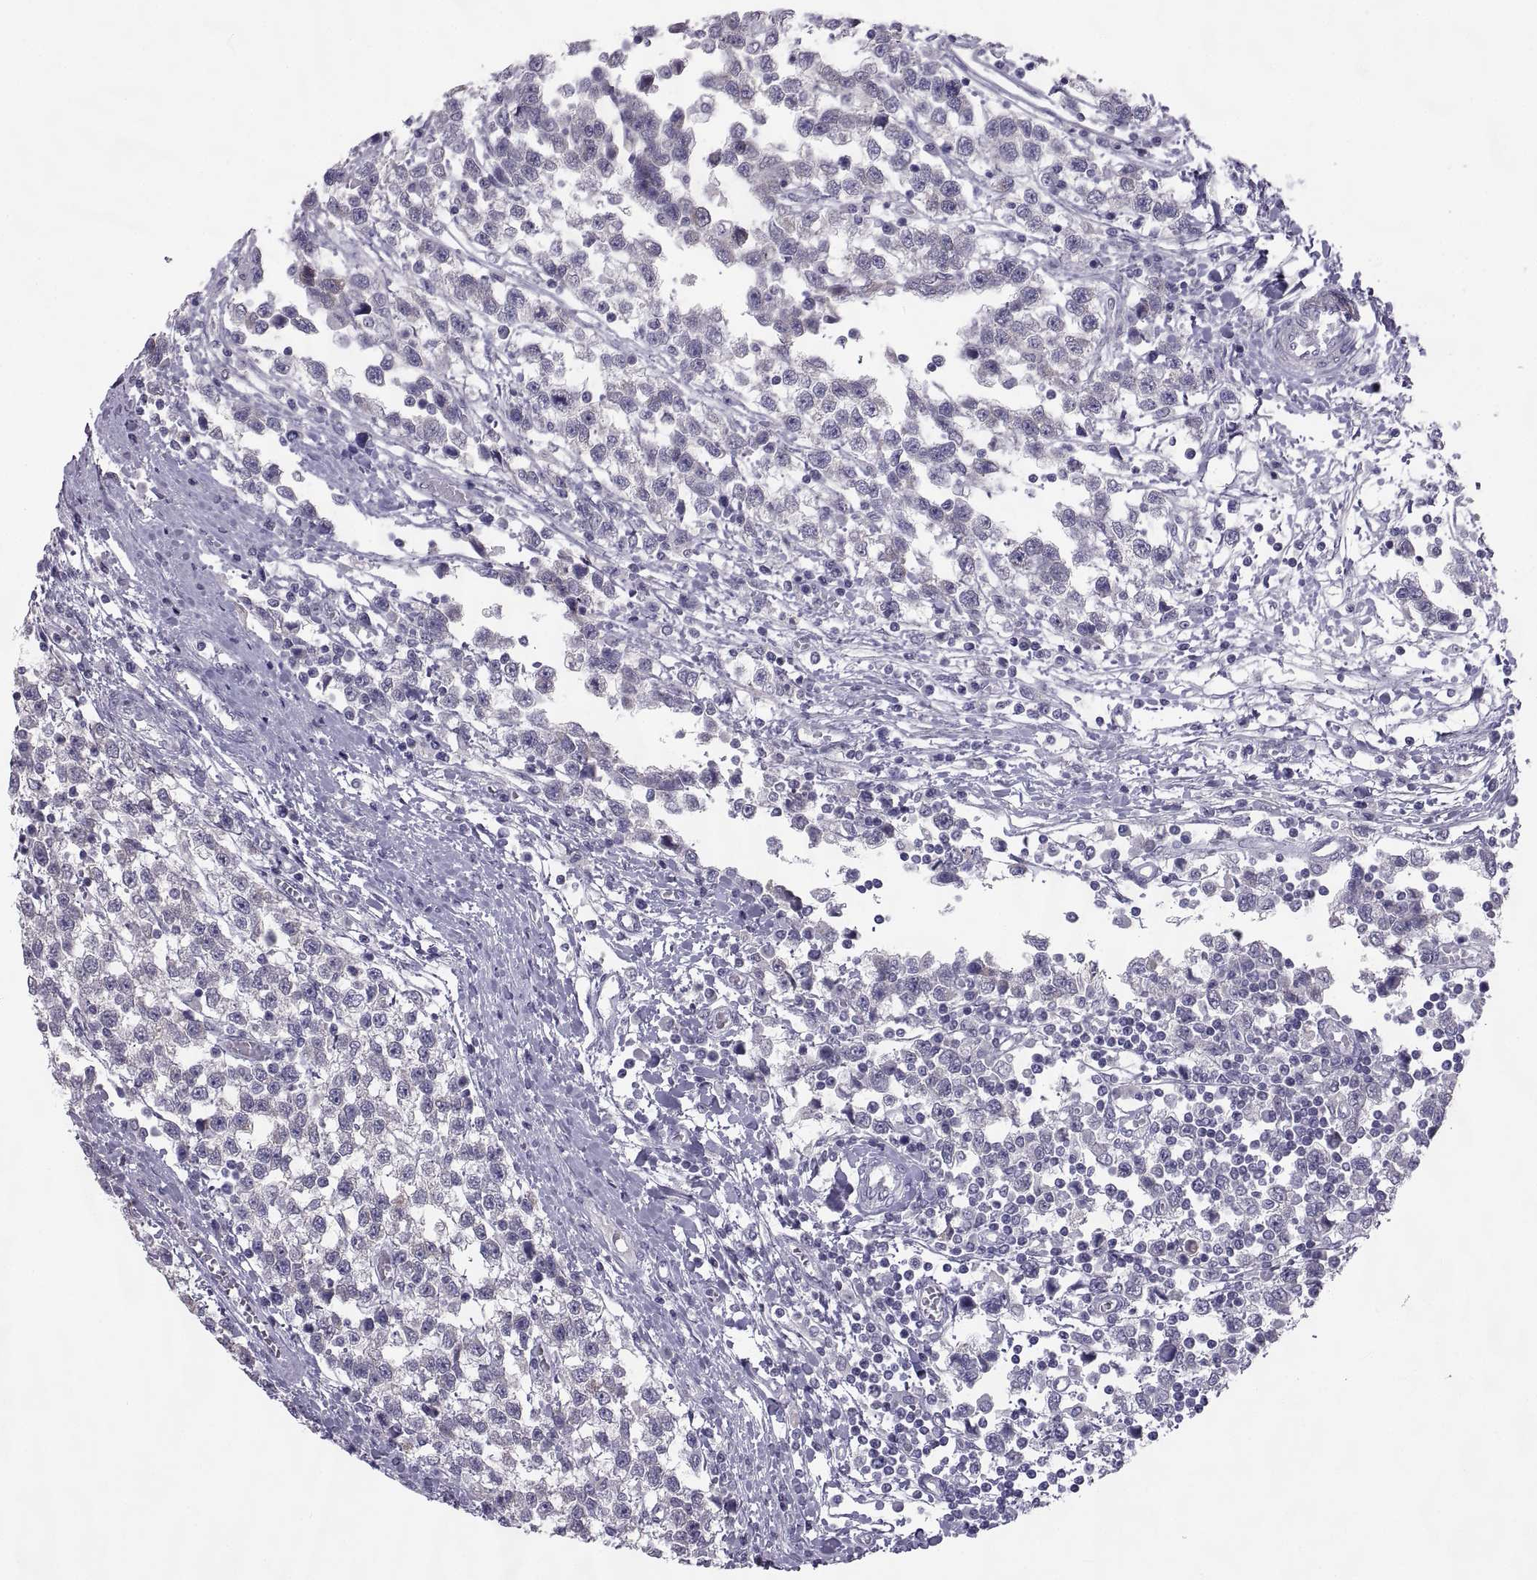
{"staining": {"intensity": "negative", "quantity": "none", "location": "none"}, "tissue": "testis cancer", "cell_type": "Tumor cells", "image_type": "cancer", "snomed": [{"axis": "morphology", "description": "Seminoma, NOS"}, {"axis": "topography", "description": "Testis"}], "caption": "This histopathology image is of testis cancer stained with immunohistochemistry (IHC) to label a protein in brown with the nuclei are counter-stained blue. There is no expression in tumor cells.", "gene": "IGSF1", "patient": {"sex": "male", "age": 34}}